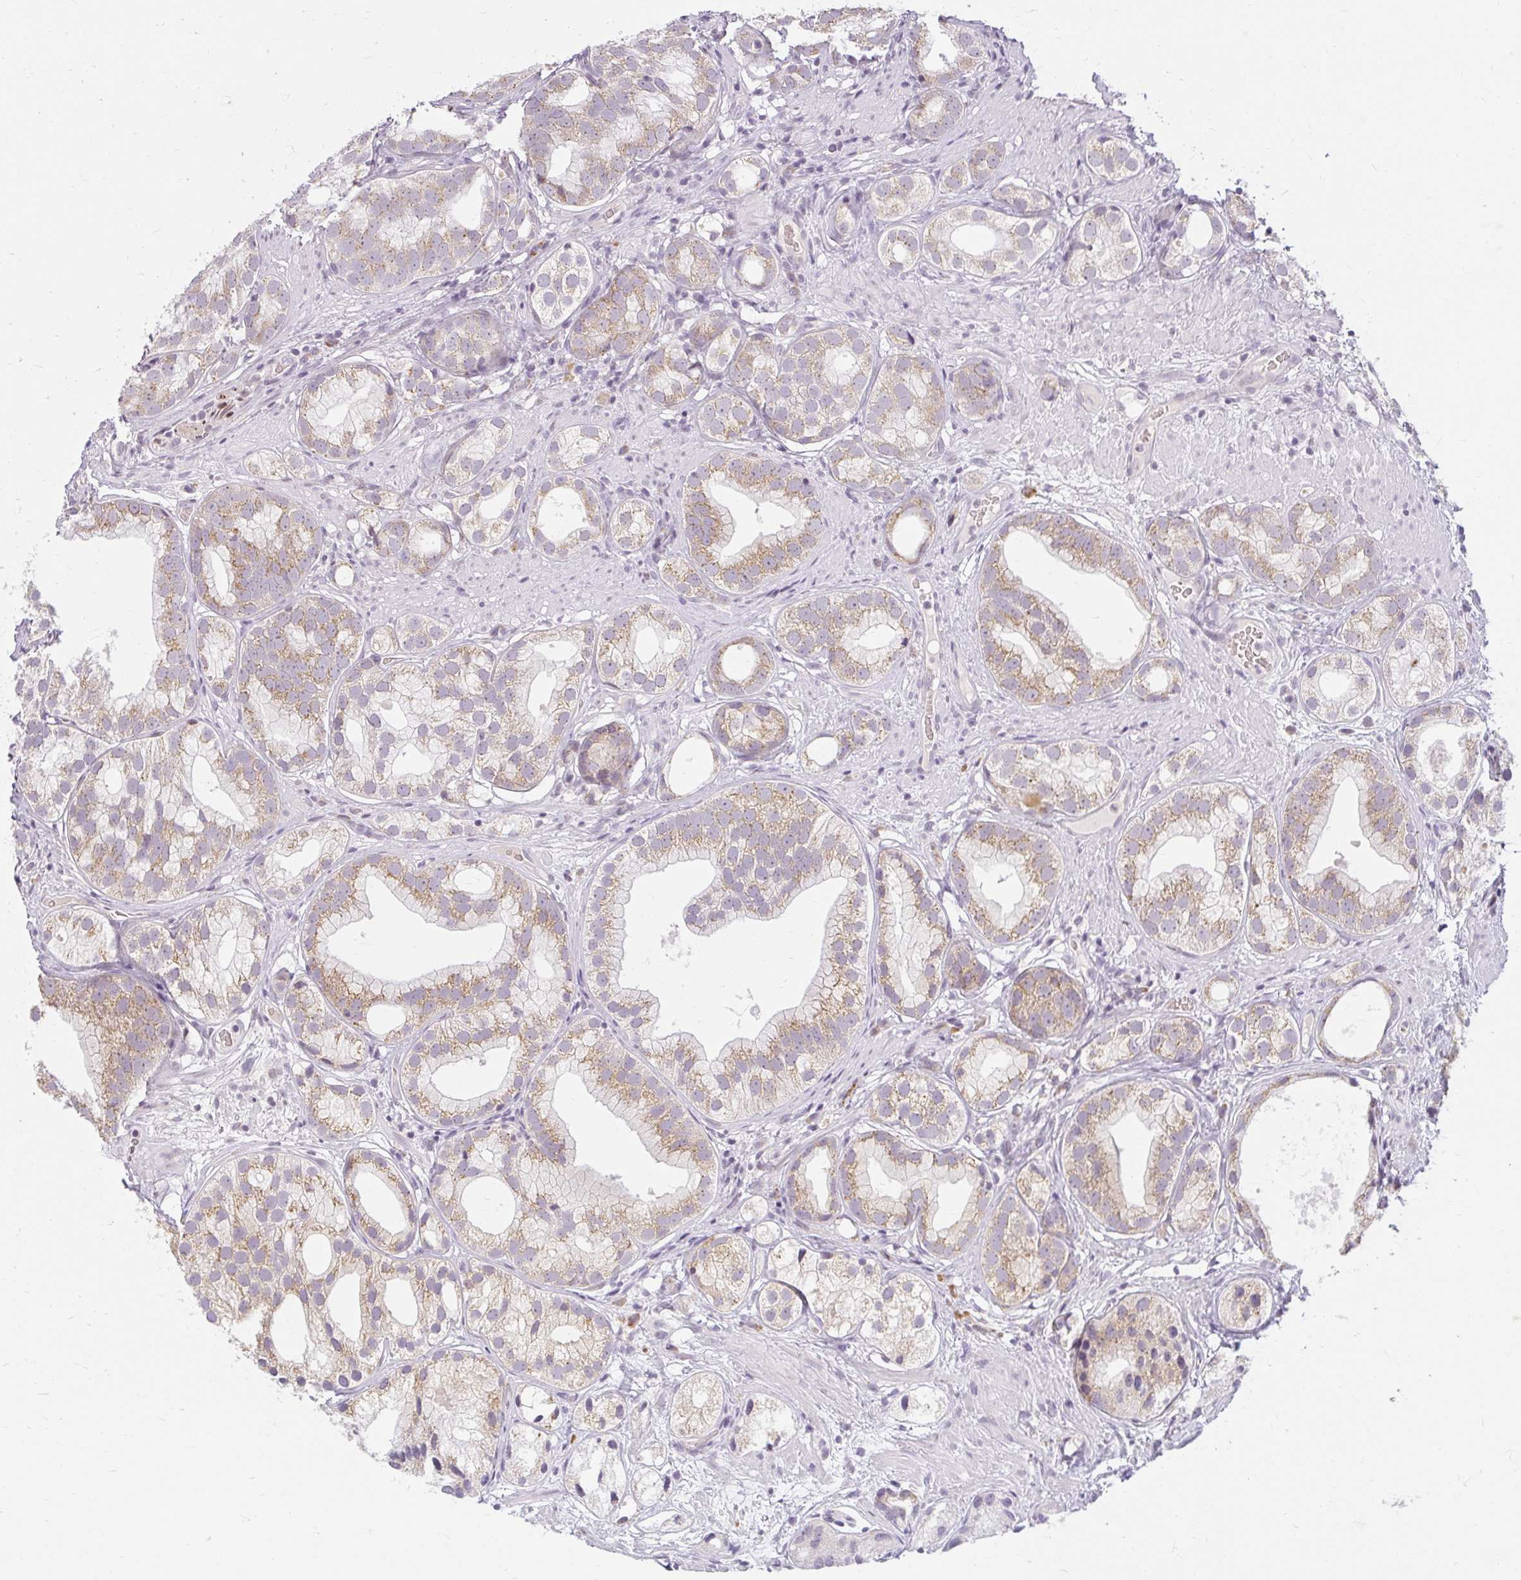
{"staining": {"intensity": "moderate", "quantity": ">75%", "location": "cytoplasmic/membranous"}, "tissue": "prostate cancer", "cell_type": "Tumor cells", "image_type": "cancer", "snomed": [{"axis": "morphology", "description": "Adenocarcinoma, High grade"}, {"axis": "topography", "description": "Prostate"}], "caption": "Immunohistochemistry (DAB (3,3'-diaminobenzidine)) staining of high-grade adenocarcinoma (prostate) shows moderate cytoplasmic/membranous protein positivity in about >75% of tumor cells. Nuclei are stained in blue.", "gene": "ZFYVE26", "patient": {"sex": "male", "age": 82}}